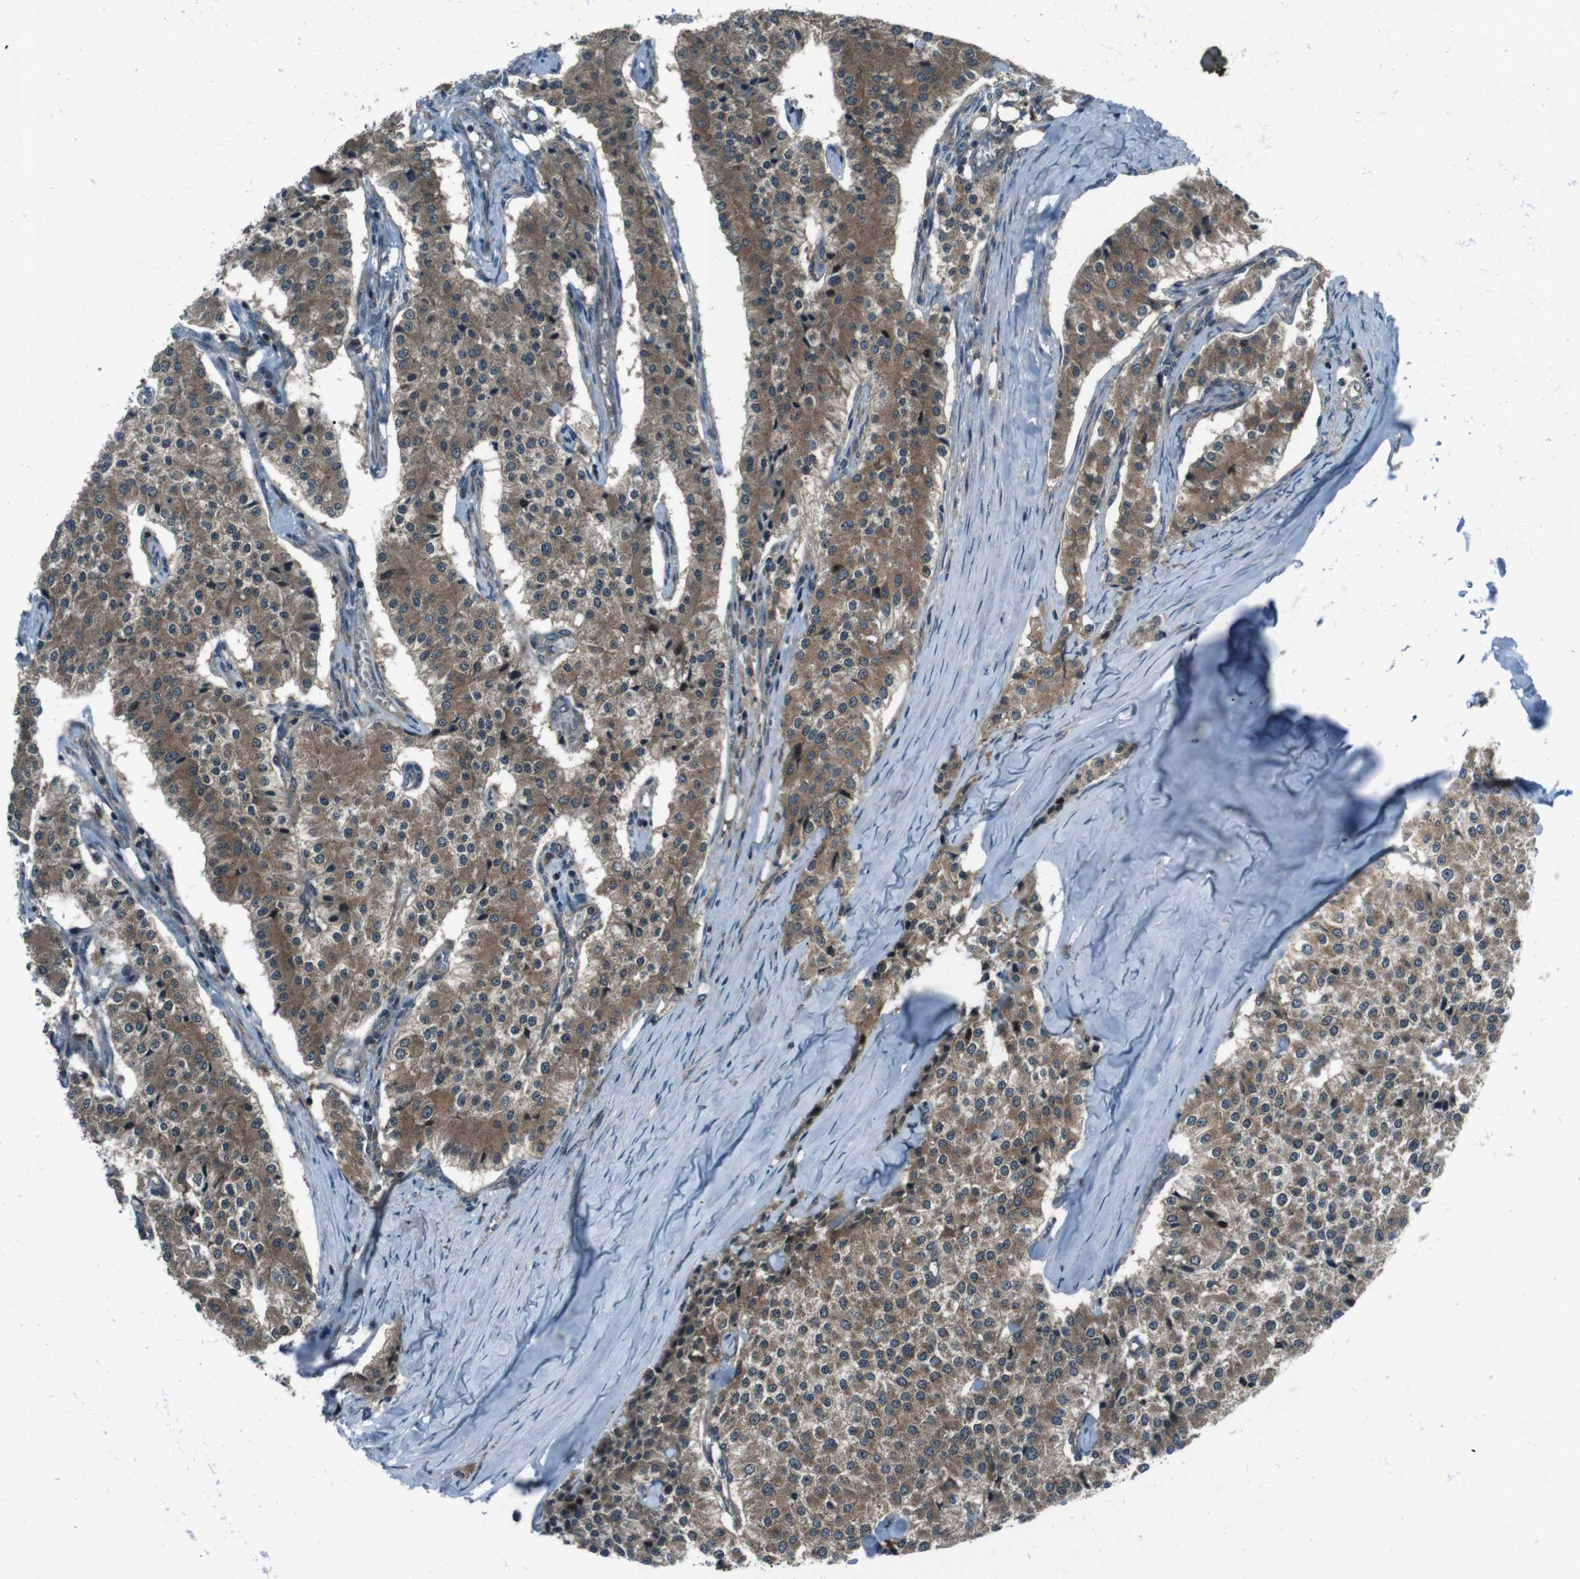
{"staining": {"intensity": "moderate", "quantity": ">75%", "location": "cytoplasmic/membranous"}, "tissue": "carcinoid", "cell_type": "Tumor cells", "image_type": "cancer", "snomed": [{"axis": "morphology", "description": "Carcinoid, malignant, NOS"}, {"axis": "topography", "description": "Colon"}], "caption": "DAB immunohistochemical staining of human carcinoid (malignant) demonstrates moderate cytoplasmic/membranous protein positivity in about >75% of tumor cells. (Stains: DAB (3,3'-diaminobenzidine) in brown, nuclei in blue, Microscopy: brightfield microscopy at high magnification).", "gene": "SLC27A4", "patient": {"sex": "female", "age": 52}}